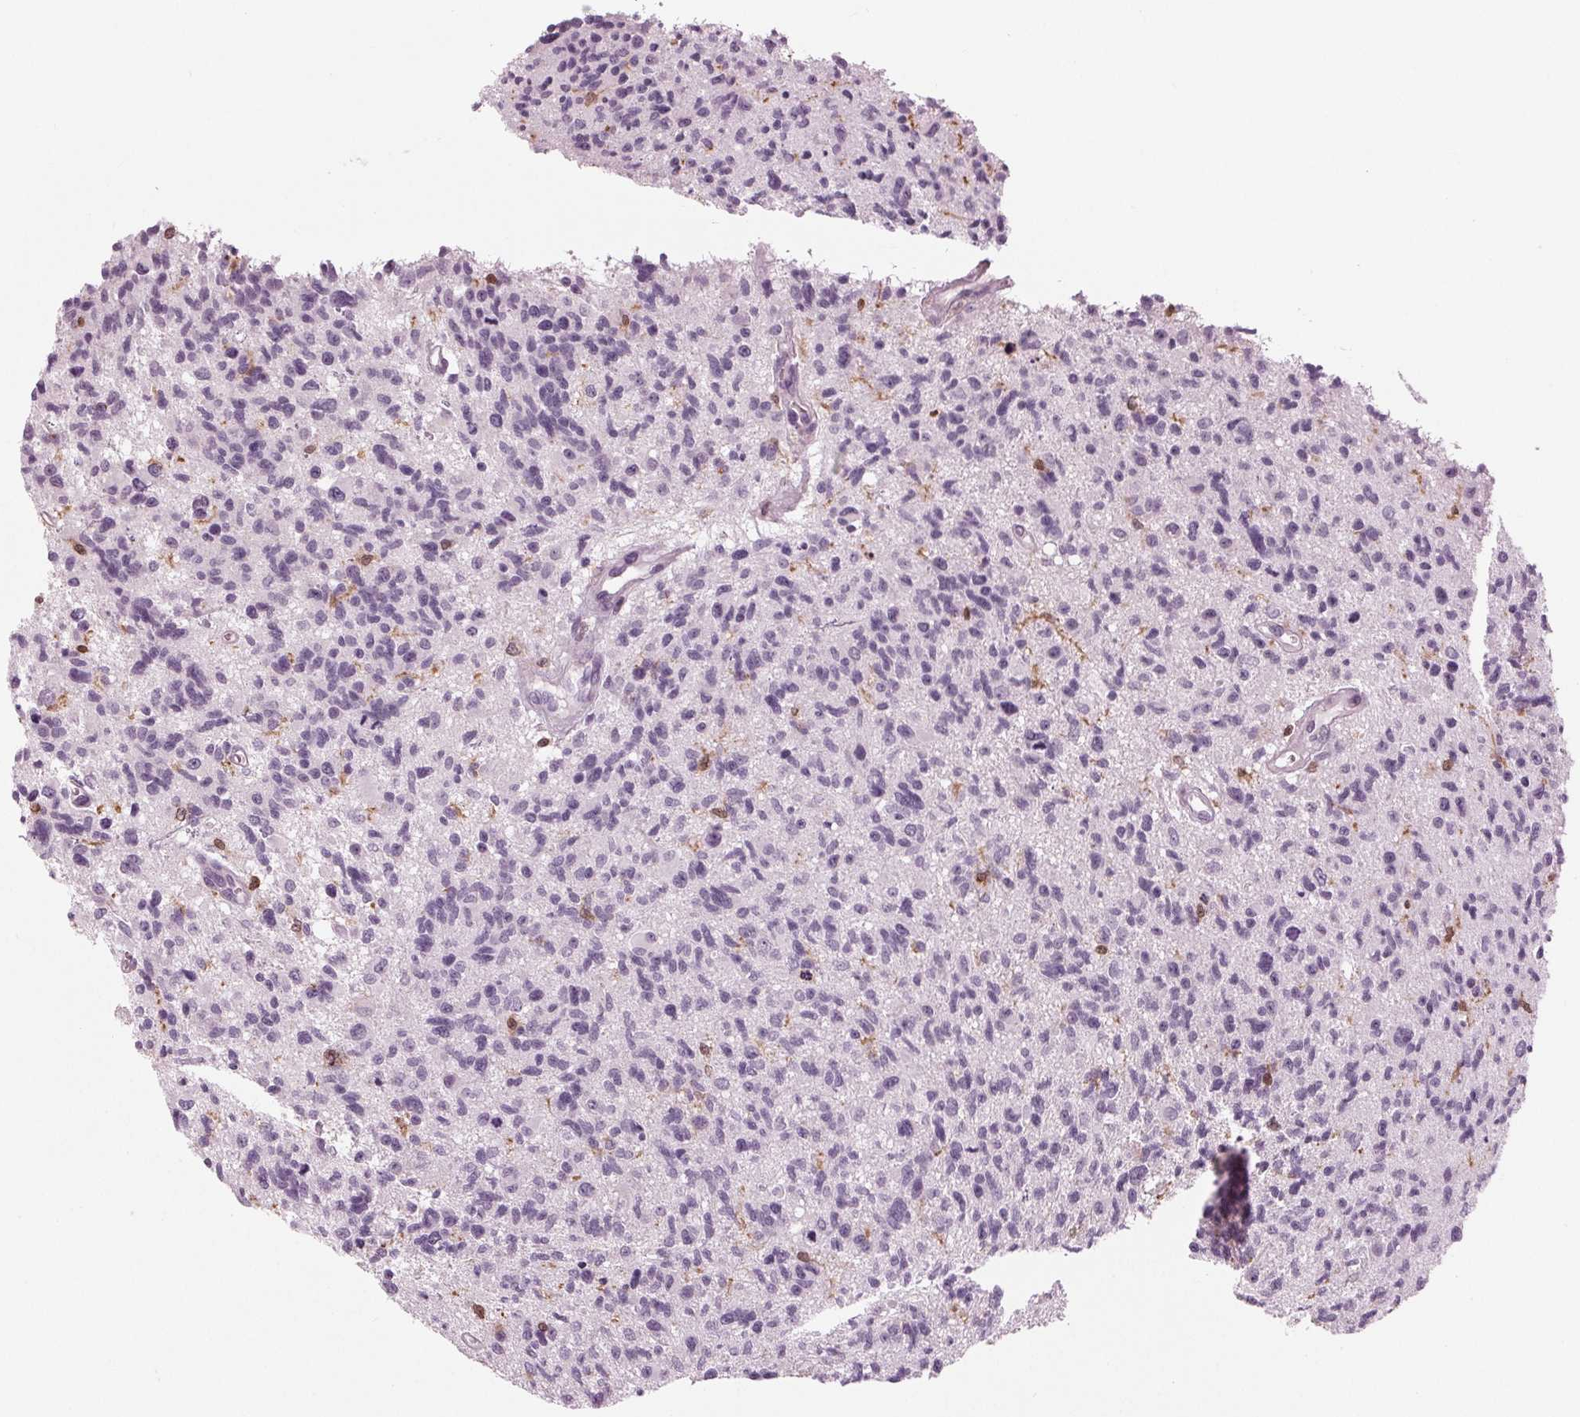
{"staining": {"intensity": "negative", "quantity": "none", "location": "none"}, "tissue": "glioma", "cell_type": "Tumor cells", "image_type": "cancer", "snomed": [{"axis": "morphology", "description": "Glioma, malignant, High grade"}, {"axis": "topography", "description": "Brain"}], "caption": "High power microscopy image of an immunohistochemistry histopathology image of glioma, revealing no significant staining in tumor cells. The staining was performed using DAB to visualize the protein expression in brown, while the nuclei were stained in blue with hematoxylin (Magnification: 20x).", "gene": "BTLA", "patient": {"sex": "male", "age": 29}}